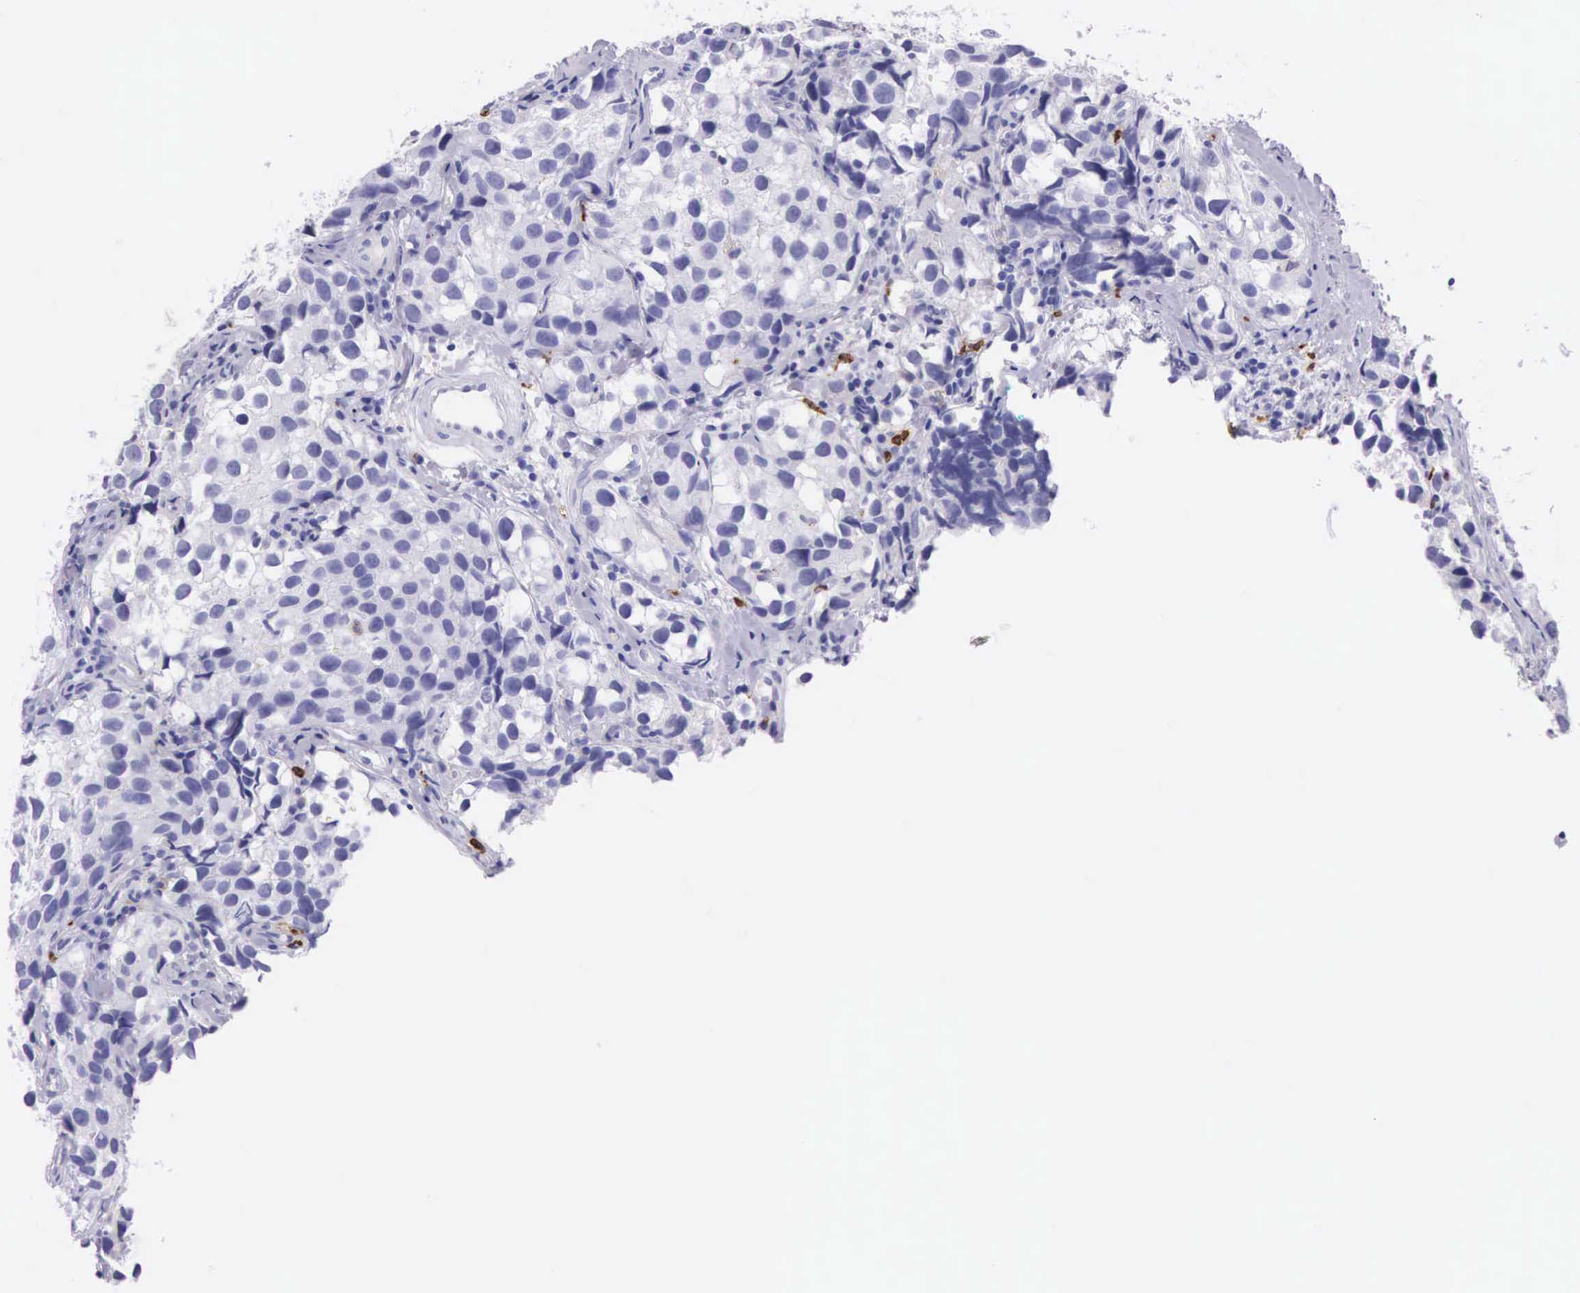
{"staining": {"intensity": "negative", "quantity": "none", "location": "none"}, "tissue": "testis cancer", "cell_type": "Tumor cells", "image_type": "cancer", "snomed": [{"axis": "morphology", "description": "Seminoma, NOS"}, {"axis": "topography", "description": "Testis"}], "caption": "High power microscopy micrograph of an IHC photomicrograph of testis cancer, revealing no significant expression in tumor cells.", "gene": "FCN1", "patient": {"sex": "male", "age": 39}}